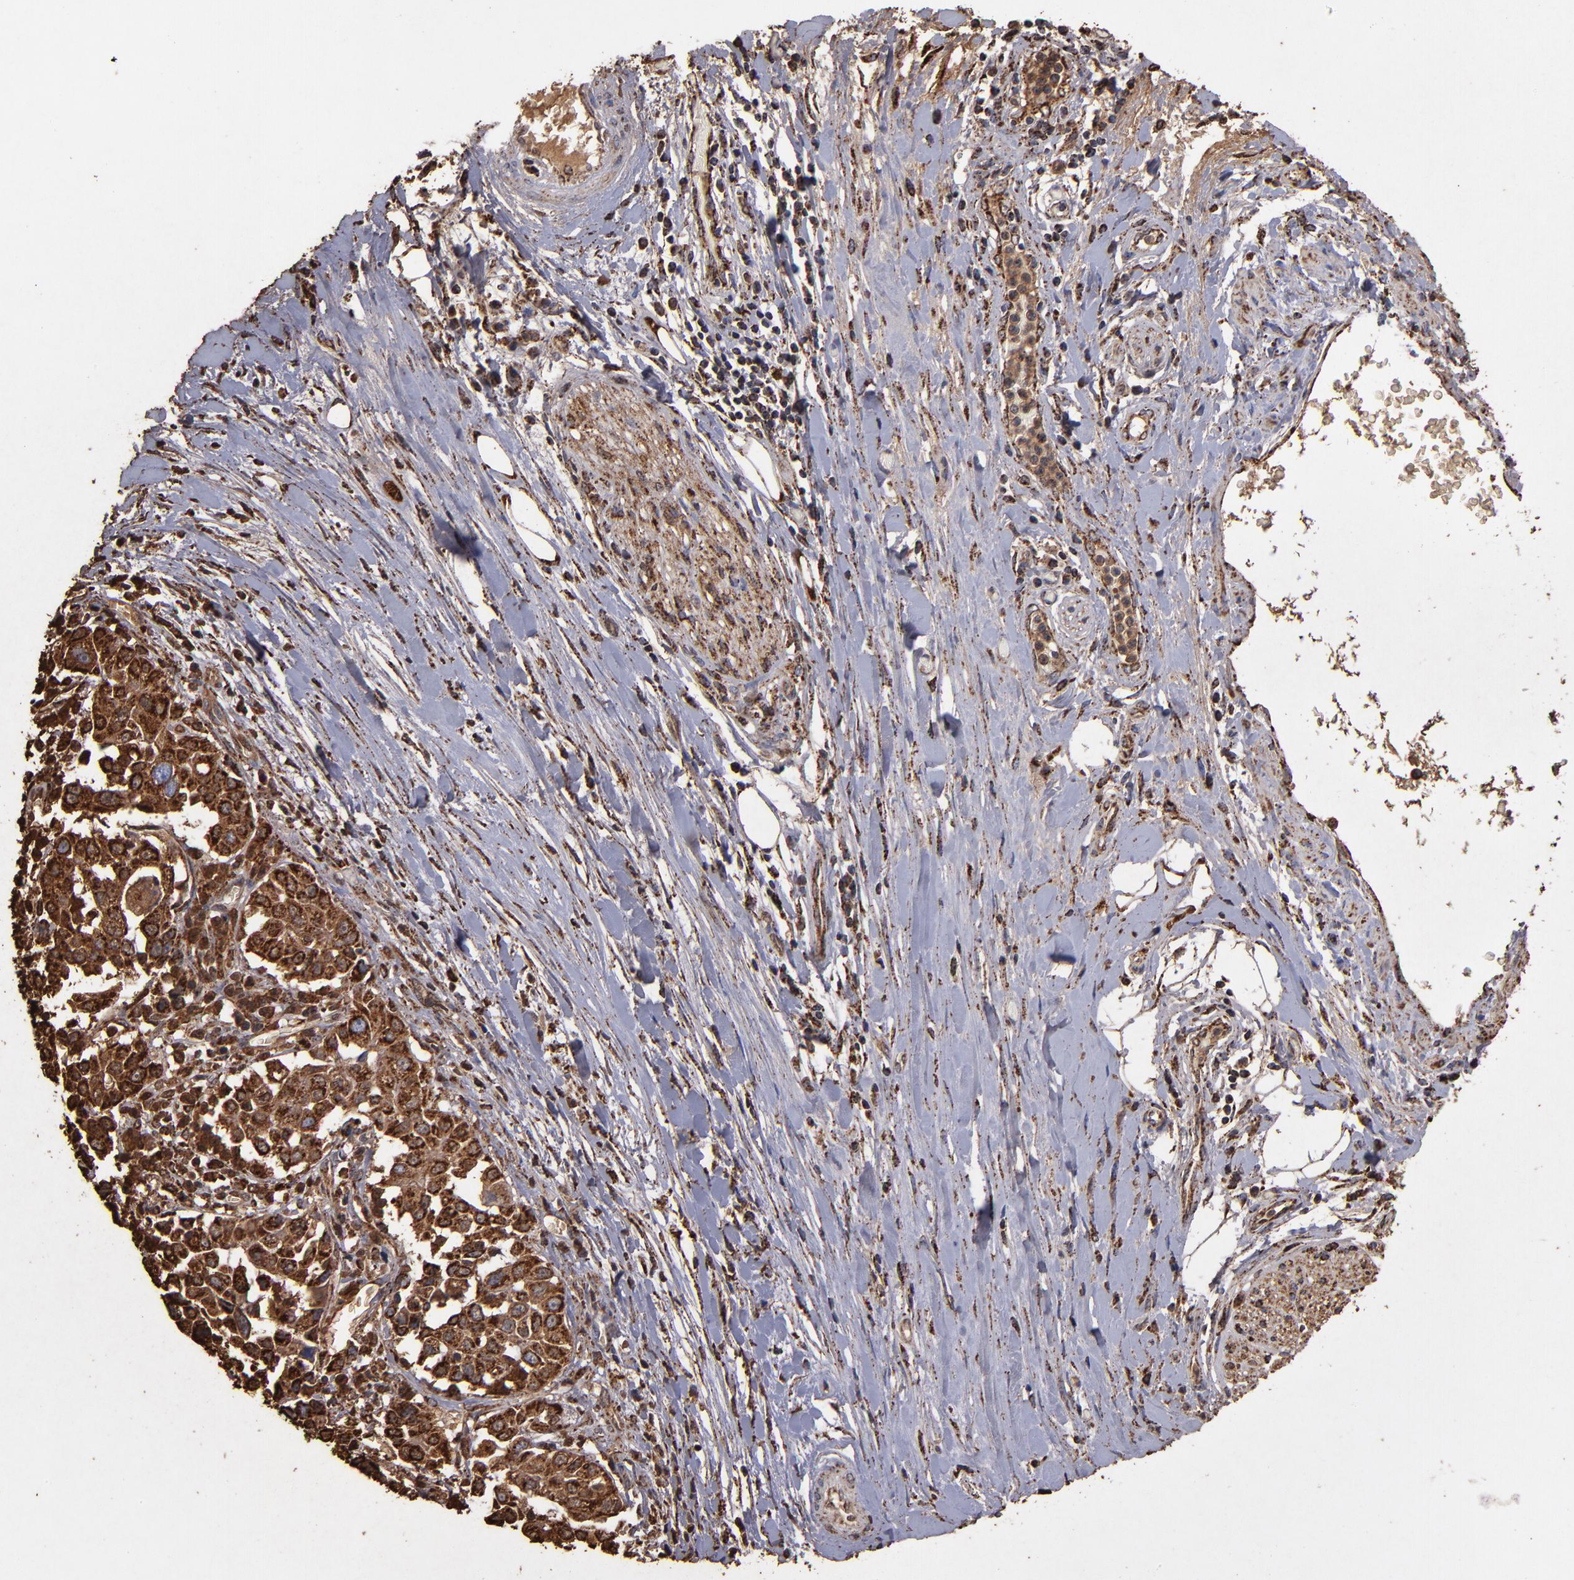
{"staining": {"intensity": "strong", "quantity": ">75%", "location": "cytoplasmic/membranous"}, "tissue": "pancreatic cancer", "cell_type": "Tumor cells", "image_type": "cancer", "snomed": [{"axis": "morphology", "description": "Adenocarcinoma, NOS"}, {"axis": "topography", "description": "Pancreas"}], "caption": "Human adenocarcinoma (pancreatic) stained with a brown dye demonstrates strong cytoplasmic/membranous positive staining in about >75% of tumor cells.", "gene": "SOD2", "patient": {"sex": "female", "age": 52}}